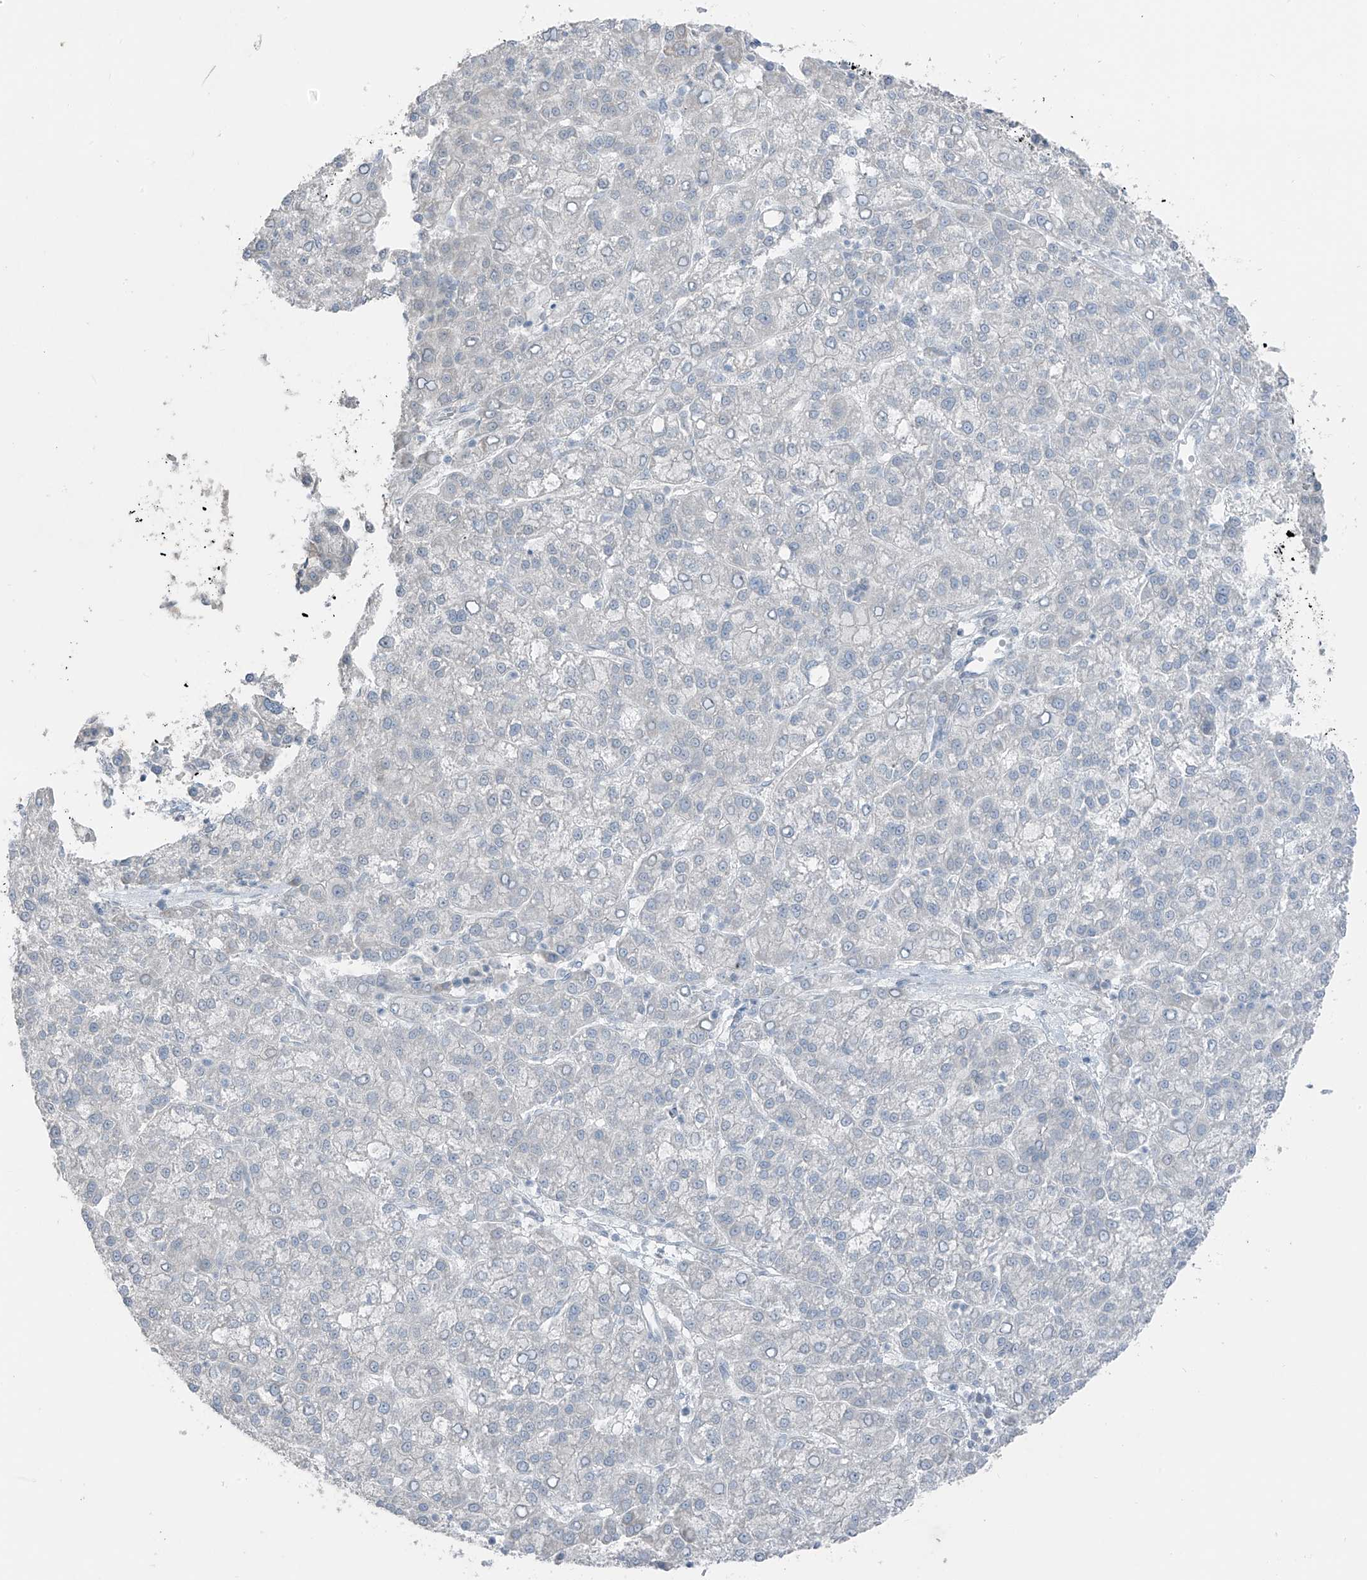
{"staining": {"intensity": "negative", "quantity": "none", "location": "none"}, "tissue": "liver cancer", "cell_type": "Tumor cells", "image_type": "cancer", "snomed": [{"axis": "morphology", "description": "Carcinoma, Hepatocellular, NOS"}, {"axis": "topography", "description": "Liver"}], "caption": "Immunohistochemistry photomicrograph of human liver cancer stained for a protein (brown), which shows no expression in tumor cells.", "gene": "PRDM6", "patient": {"sex": "female", "age": 58}}